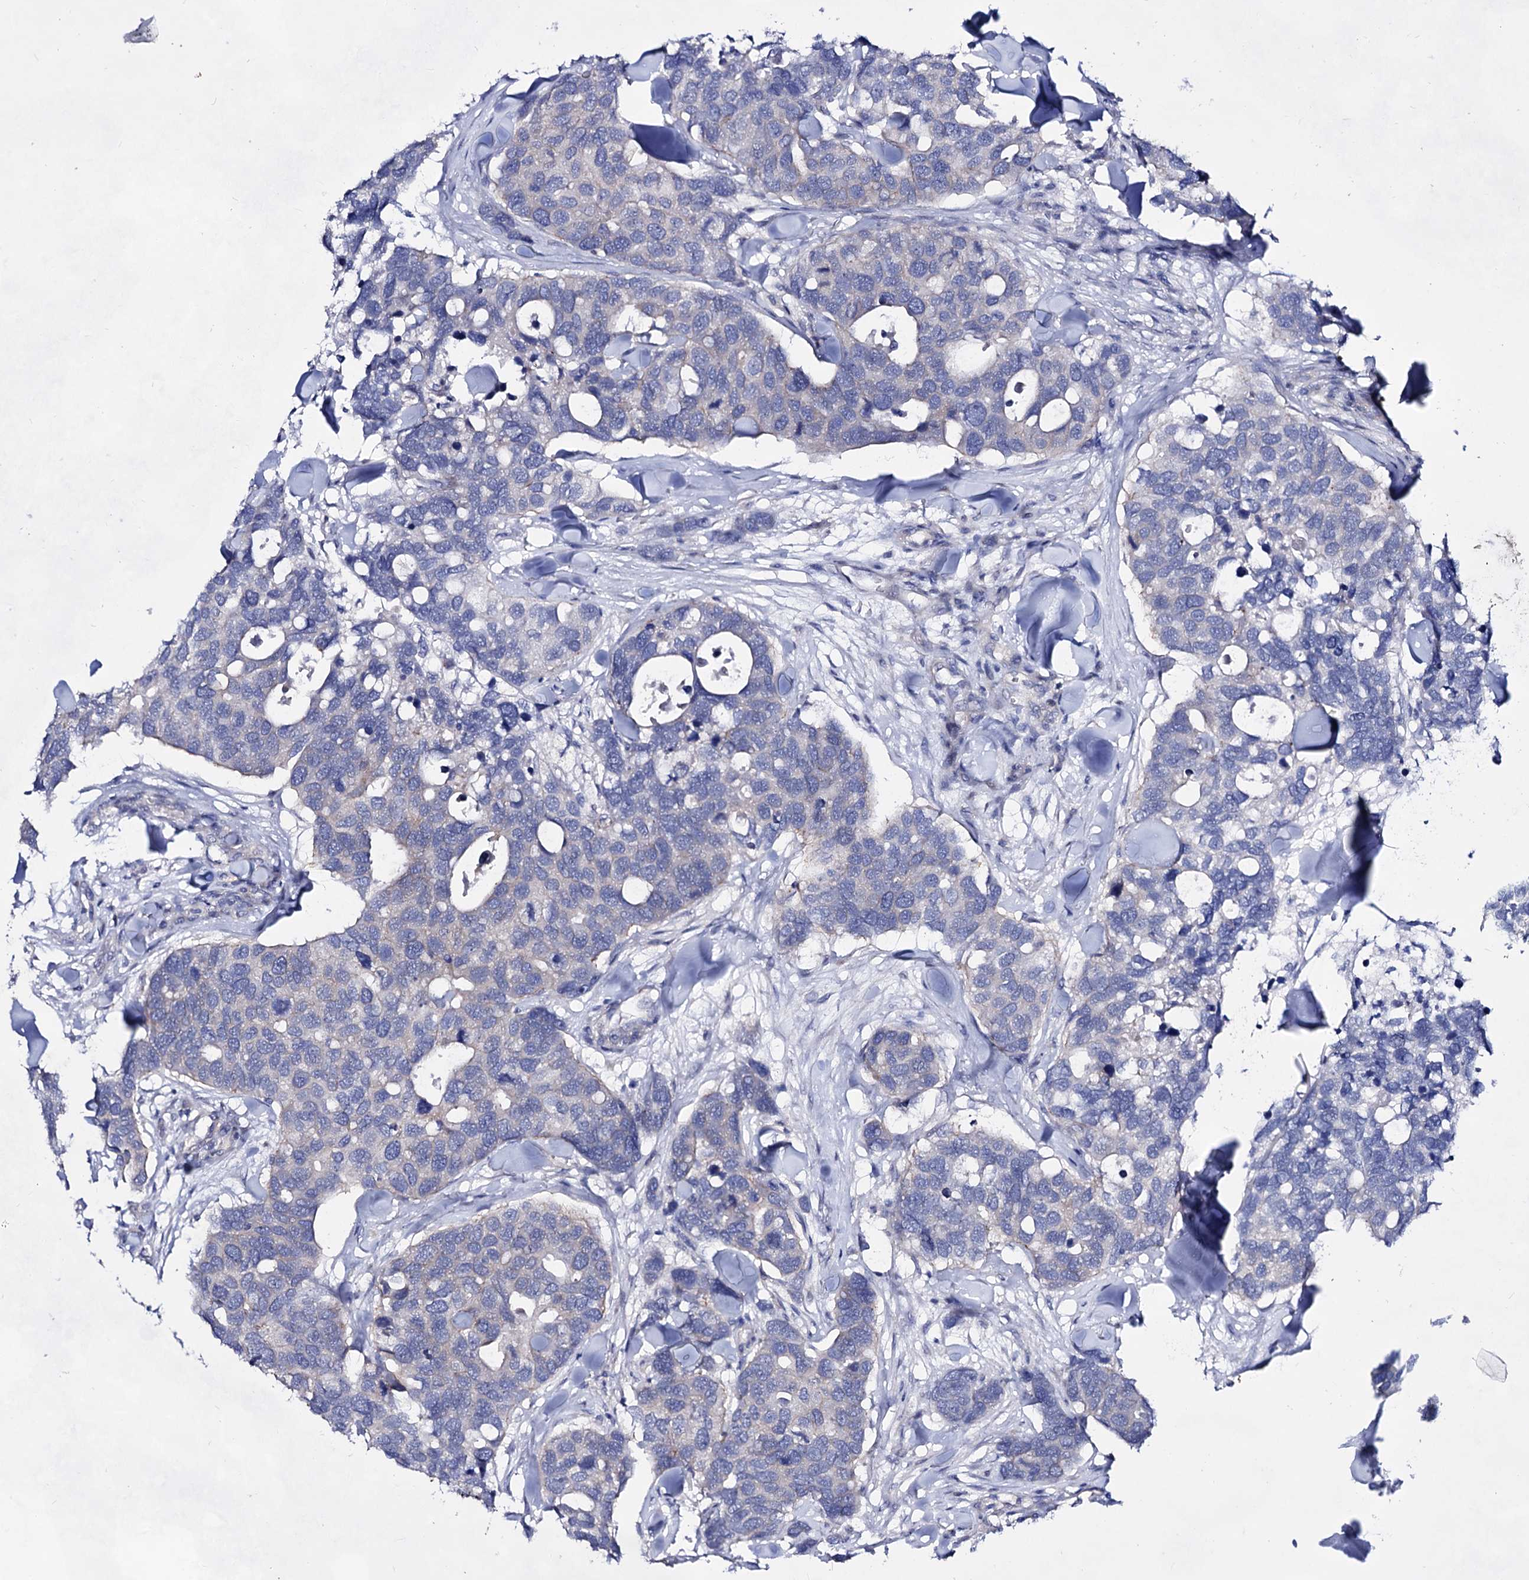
{"staining": {"intensity": "negative", "quantity": "none", "location": "none"}, "tissue": "breast cancer", "cell_type": "Tumor cells", "image_type": "cancer", "snomed": [{"axis": "morphology", "description": "Duct carcinoma"}, {"axis": "topography", "description": "Breast"}], "caption": "DAB immunohistochemical staining of human invasive ductal carcinoma (breast) demonstrates no significant positivity in tumor cells.", "gene": "PLIN1", "patient": {"sex": "female", "age": 83}}